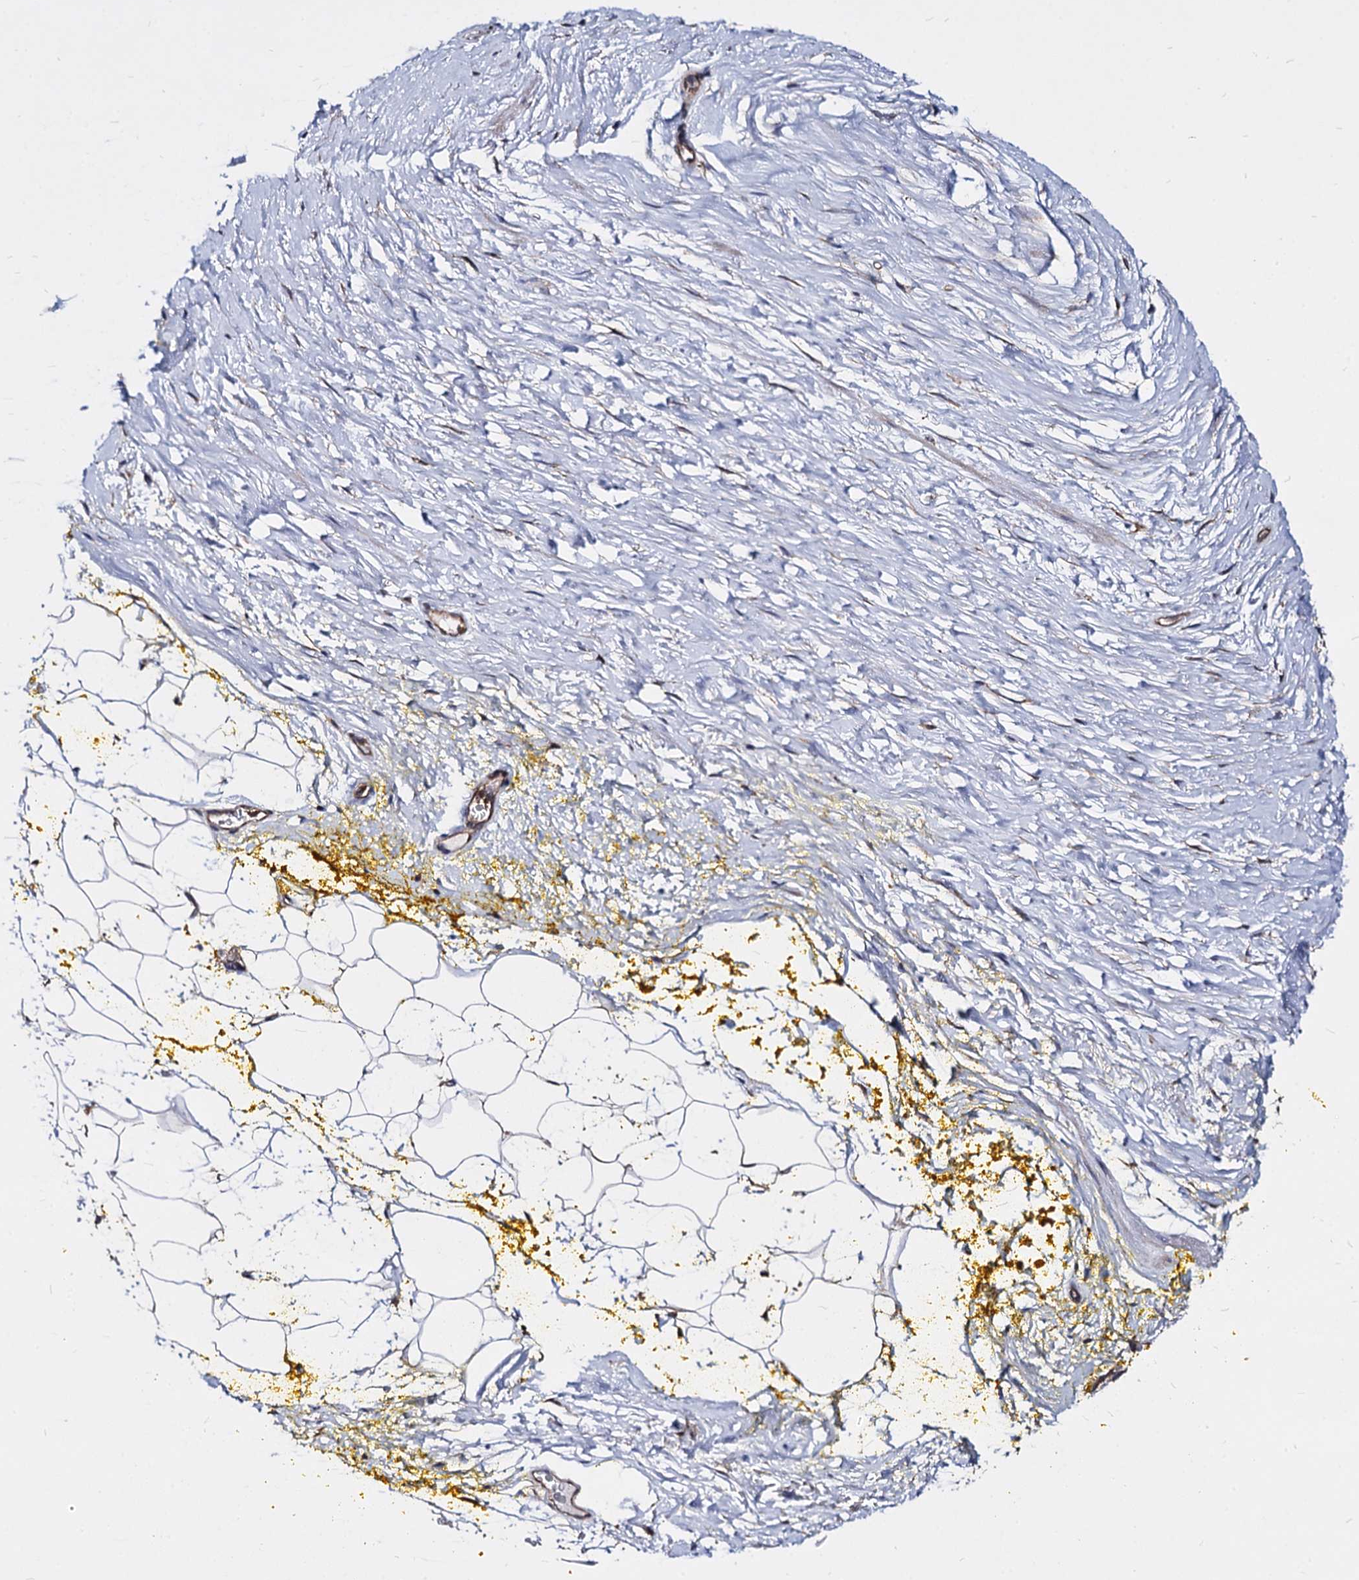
{"staining": {"intensity": "weak", "quantity": "25%-75%", "location": "cytoplasmic/membranous"}, "tissue": "adipose tissue", "cell_type": "Adipocytes", "image_type": "normal", "snomed": [{"axis": "morphology", "description": "Normal tissue, NOS"}, {"axis": "morphology", "description": "Adenocarcinoma, Low grade"}, {"axis": "topography", "description": "Prostate"}, {"axis": "topography", "description": "Peripheral nerve tissue"}], "caption": "IHC photomicrograph of benign human adipose tissue stained for a protein (brown), which displays low levels of weak cytoplasmic/membranous positivity in about 25%-75% of adipocytes.", "gene": "NME1", "patient": {"sex": "male", "age": 63}}